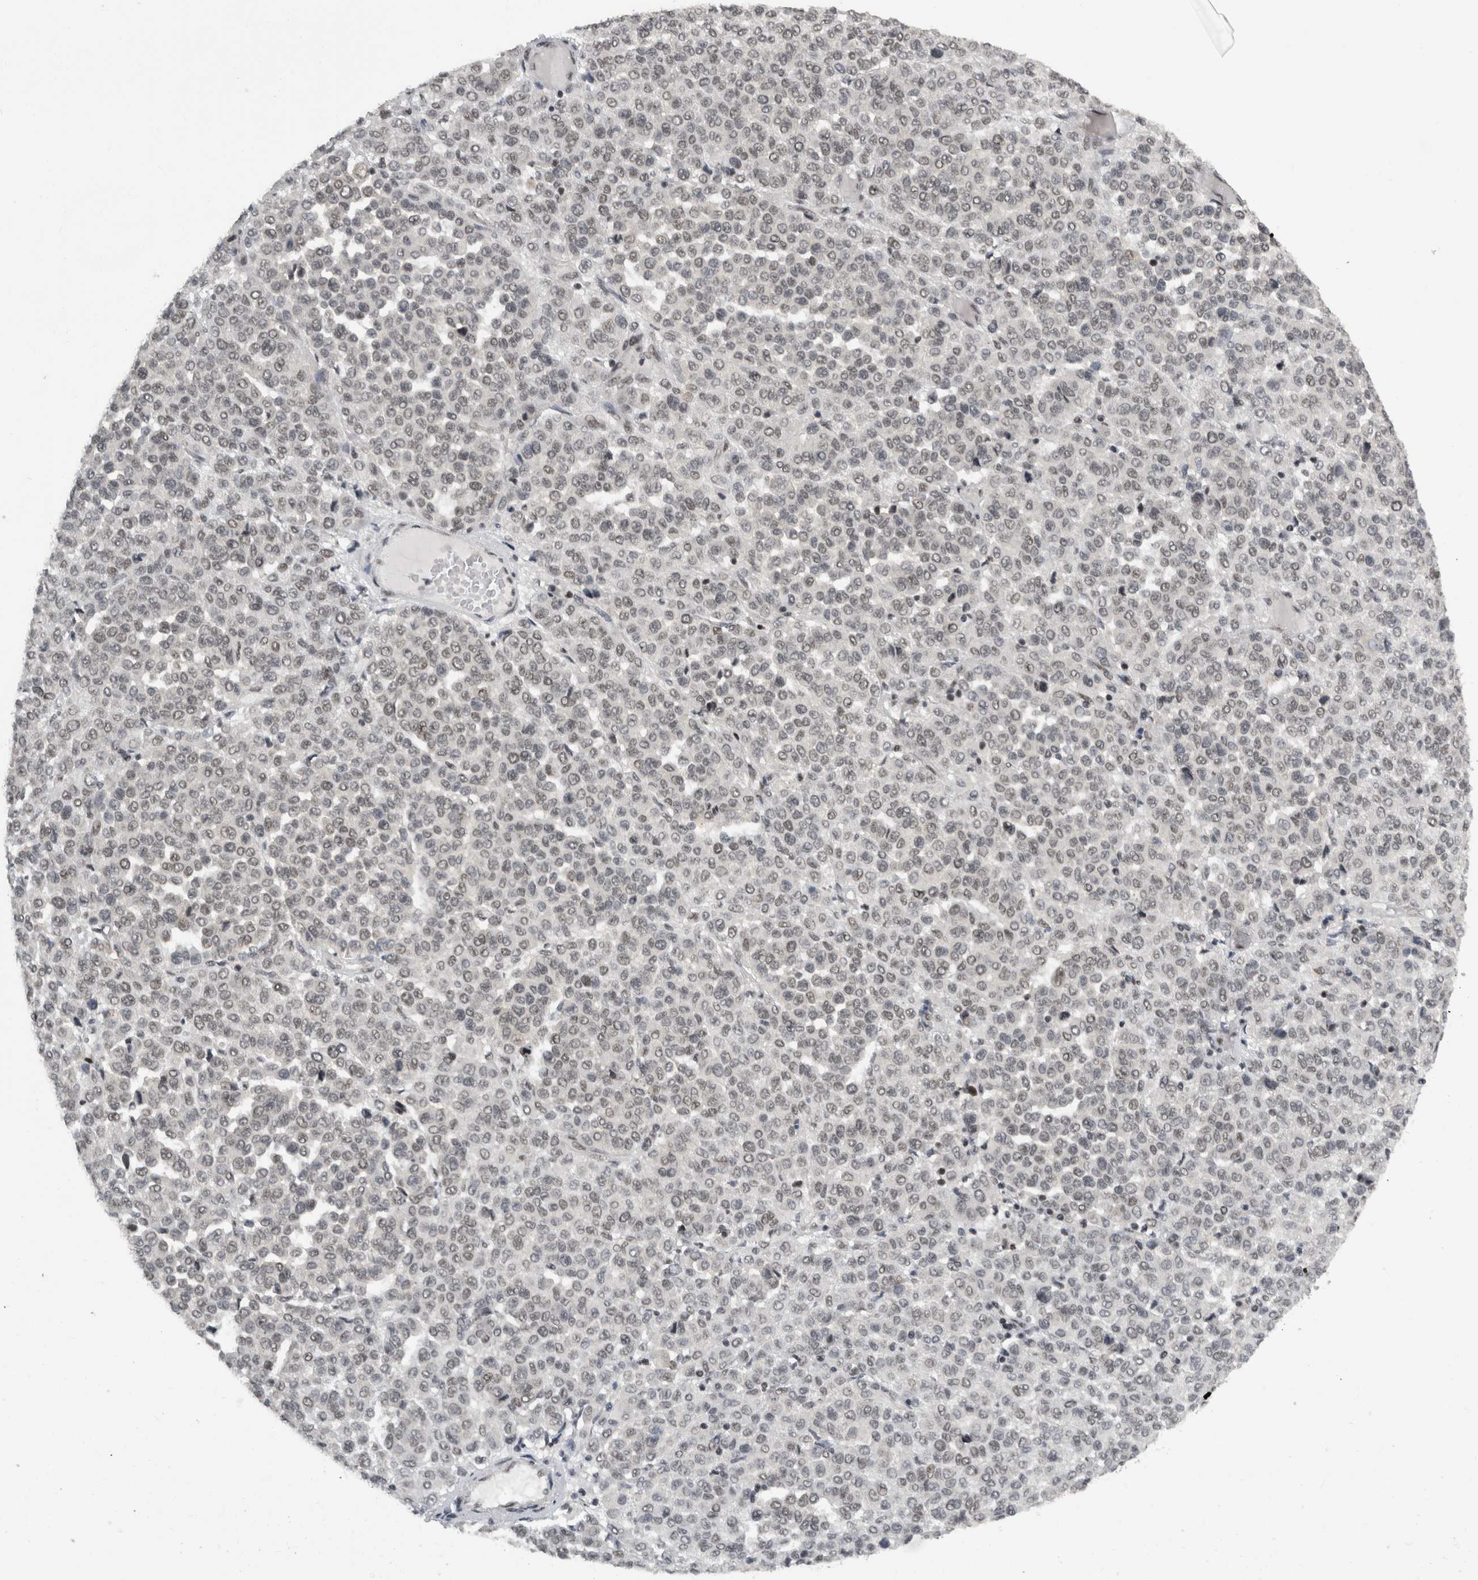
{"staining": {"intensity": "negative", "quantity": "none", "location": "none"}, "tissue": "melanoma", "cell_type": "Tumor cells", "image_type": "cancer", "snomed": [{"axis": "morphology", "description": "Malignant melanoma, Metastatic site"}, {"axis": "topography", "description": "Pancreas"}], "caption": "A high-resolution photomicrograph shows IHC staining of malignant melanoma (metastatic site), which reveals no significant staining in tumor cells.", "gene": "ZSCAN2", "patient": {"sex": "female", "age": 30}}